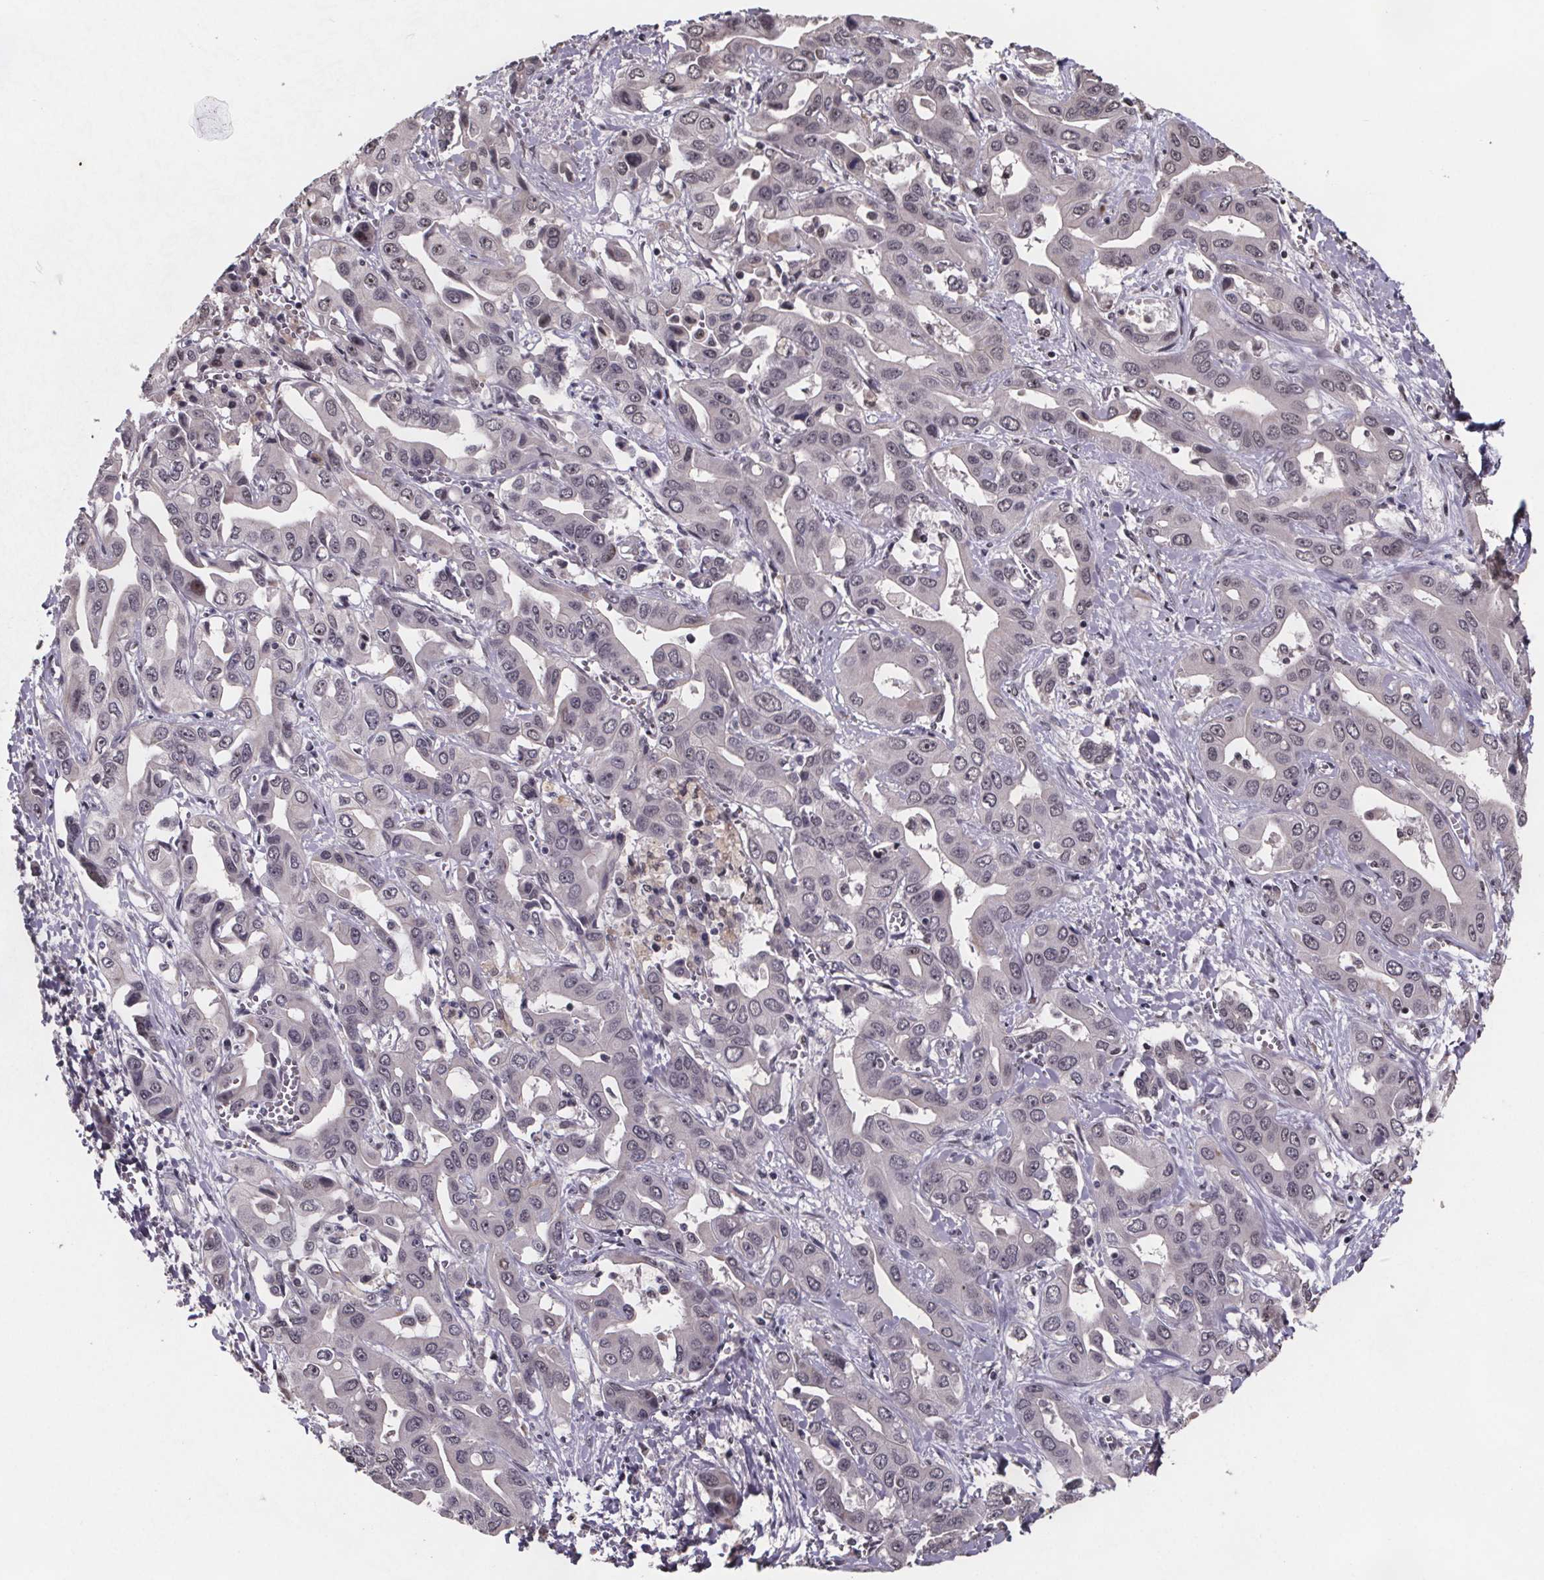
{"staining": {"intensity": "moderate", "quantity": "25%-75%", "location": "nuclear"}, "tissue": "liver cancer", "cell_type": "Tumor cells", "image_type": "cancer", "snomed": [{"axis": "morphology", "description": "Cholangiocarcinoma"}, {"axis": "topography", "description": "Liver"}], "caption": "Brown immunohistochemical staining in liver cancer demonstrates moderate nuclear positivity in approximately 25%-75% of tumor cells.", "gene": "U2SURP", "patient": {"sex": "female", "age": 52}}